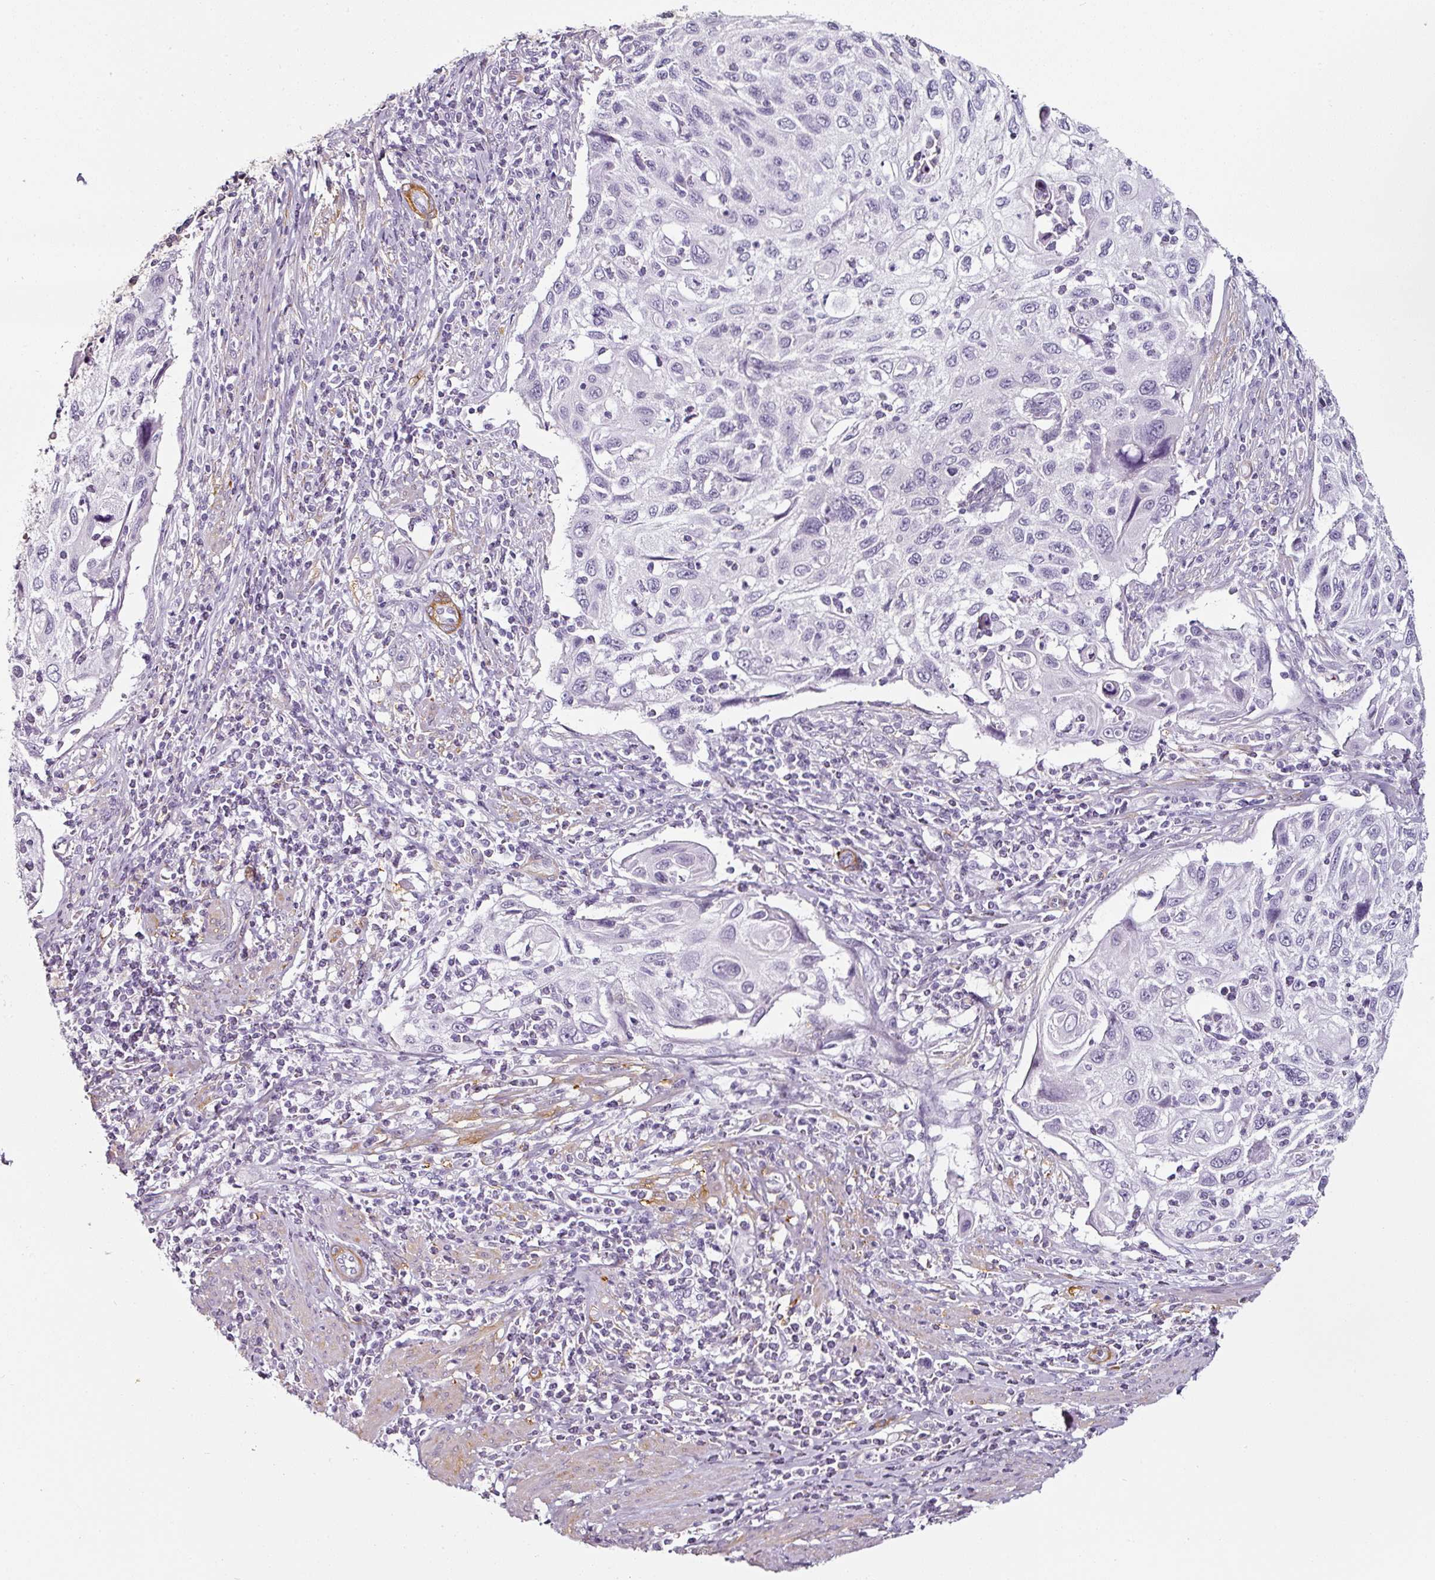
{"staining": {"intensity": "negative", "quantity": "none", "location": "none"}, "tissue": "cervical cancer", "cell_type": "Tumor cells", "image_type": "cancer", "snomed": [{"axis": "morphology", "description": "Squamous cell carcinoma, NOS"}, {"axis": "topography", "description": "Cervix"}], "caption": "High power microscopy image of an immunohistochemistry micrograph of cervical cancer, revealing no significant expression in tumor cells.", "gene": "CAP2", "patient": {"sex": "female", "age": 70}}